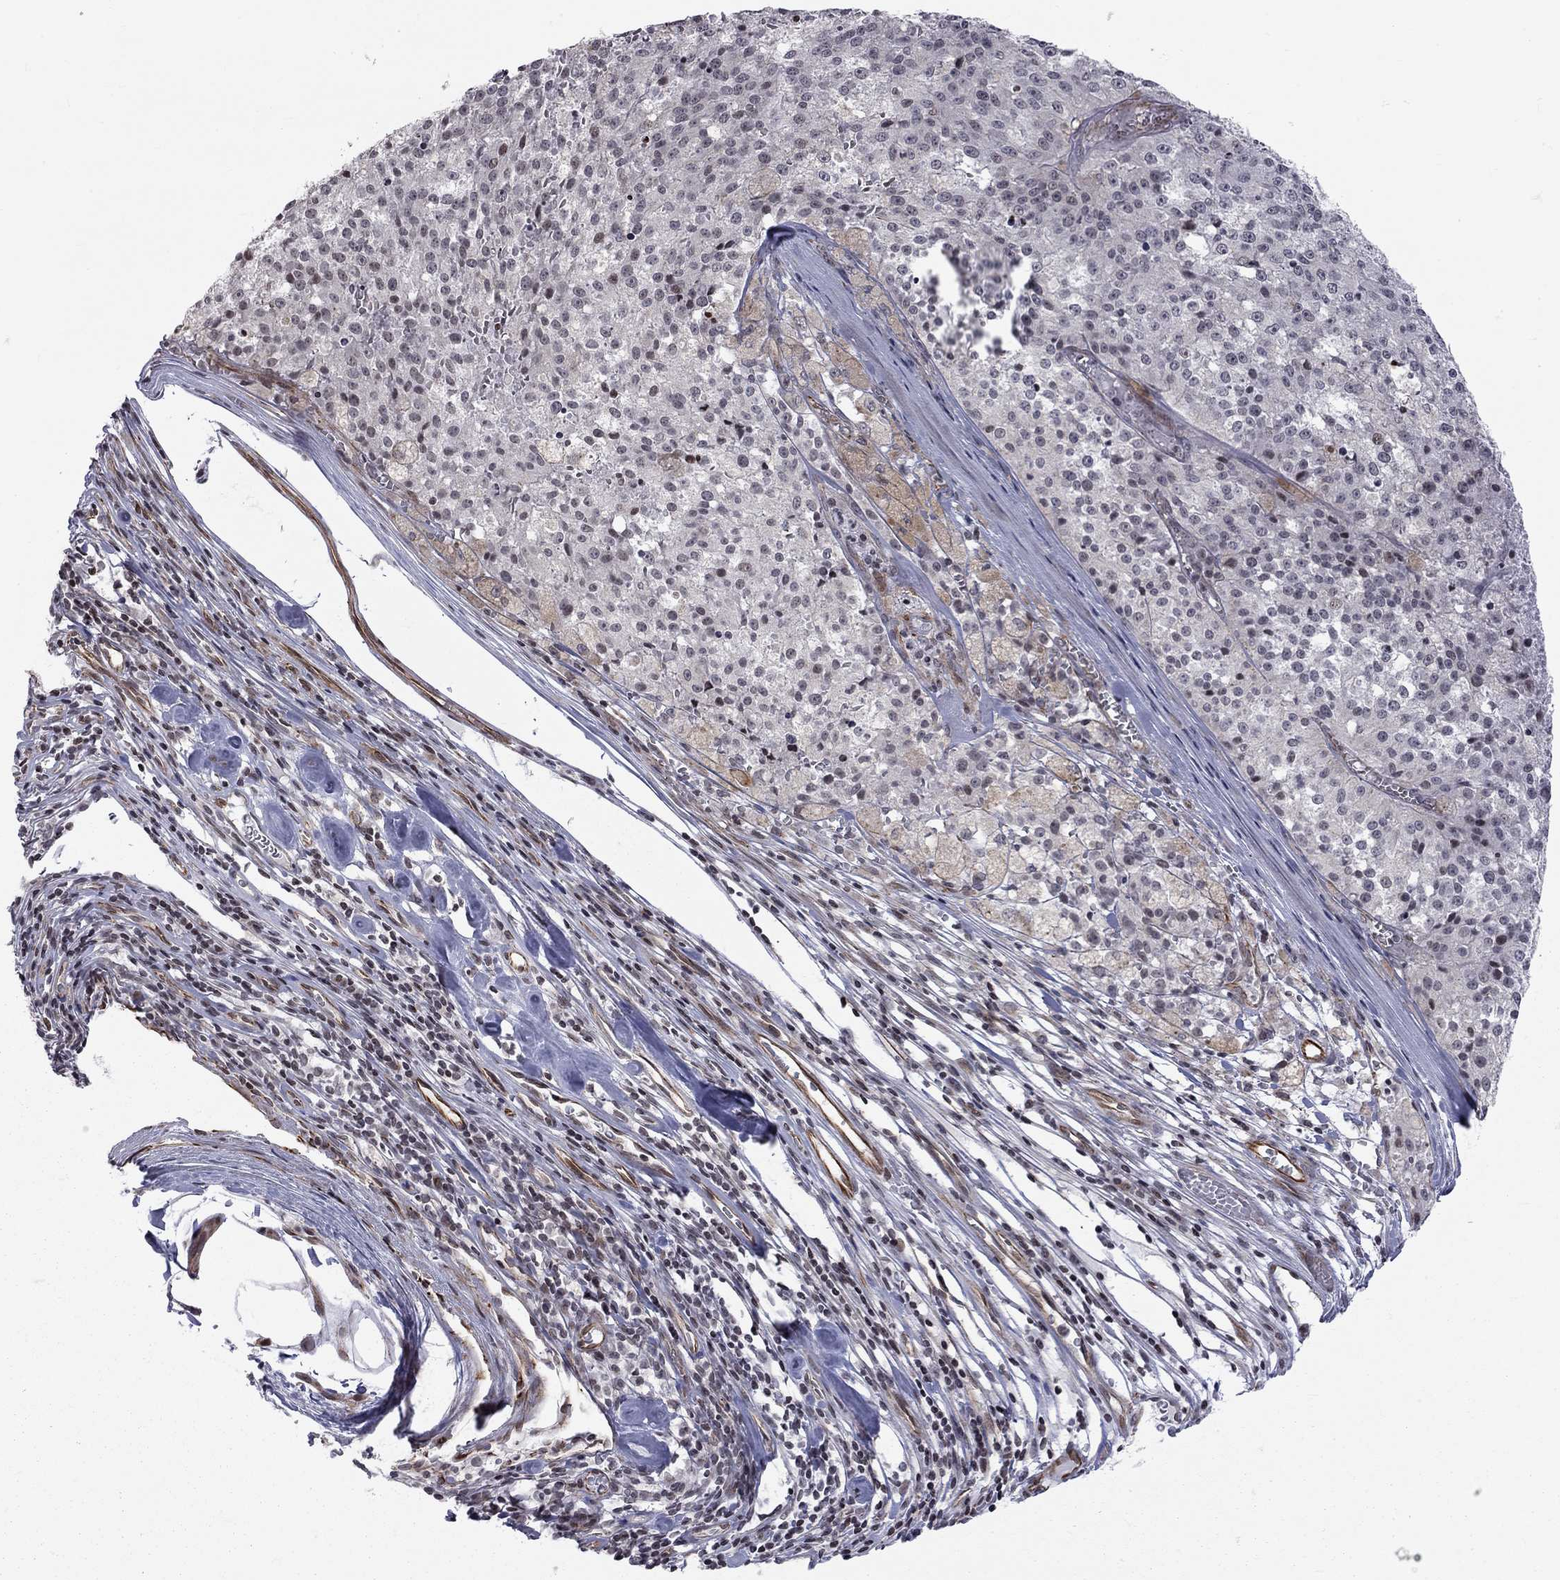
{"staining": {"intensity": "weak", "quantity": "<25%", "location": "cytoplasmic/membranous"}, "tissue": "melanoma", "cell_type": "Tumor cells", "image_type": "cancer", "snomed": [{"axis": "morphology", "description": "Malignant melanoma, Metastatic site"}, {"axis": "topography", "description": "Lymph node"}], "caption": "Tumor cells are negative for protein expression in human melanoma. (Brightfield microscopy of DAB (3,3'-diaminobenzidine) immunohistochemistry (IHC) at high magnification).", "gene": "MTNR1B", "patient": {"sex": "female", "age": 64}}